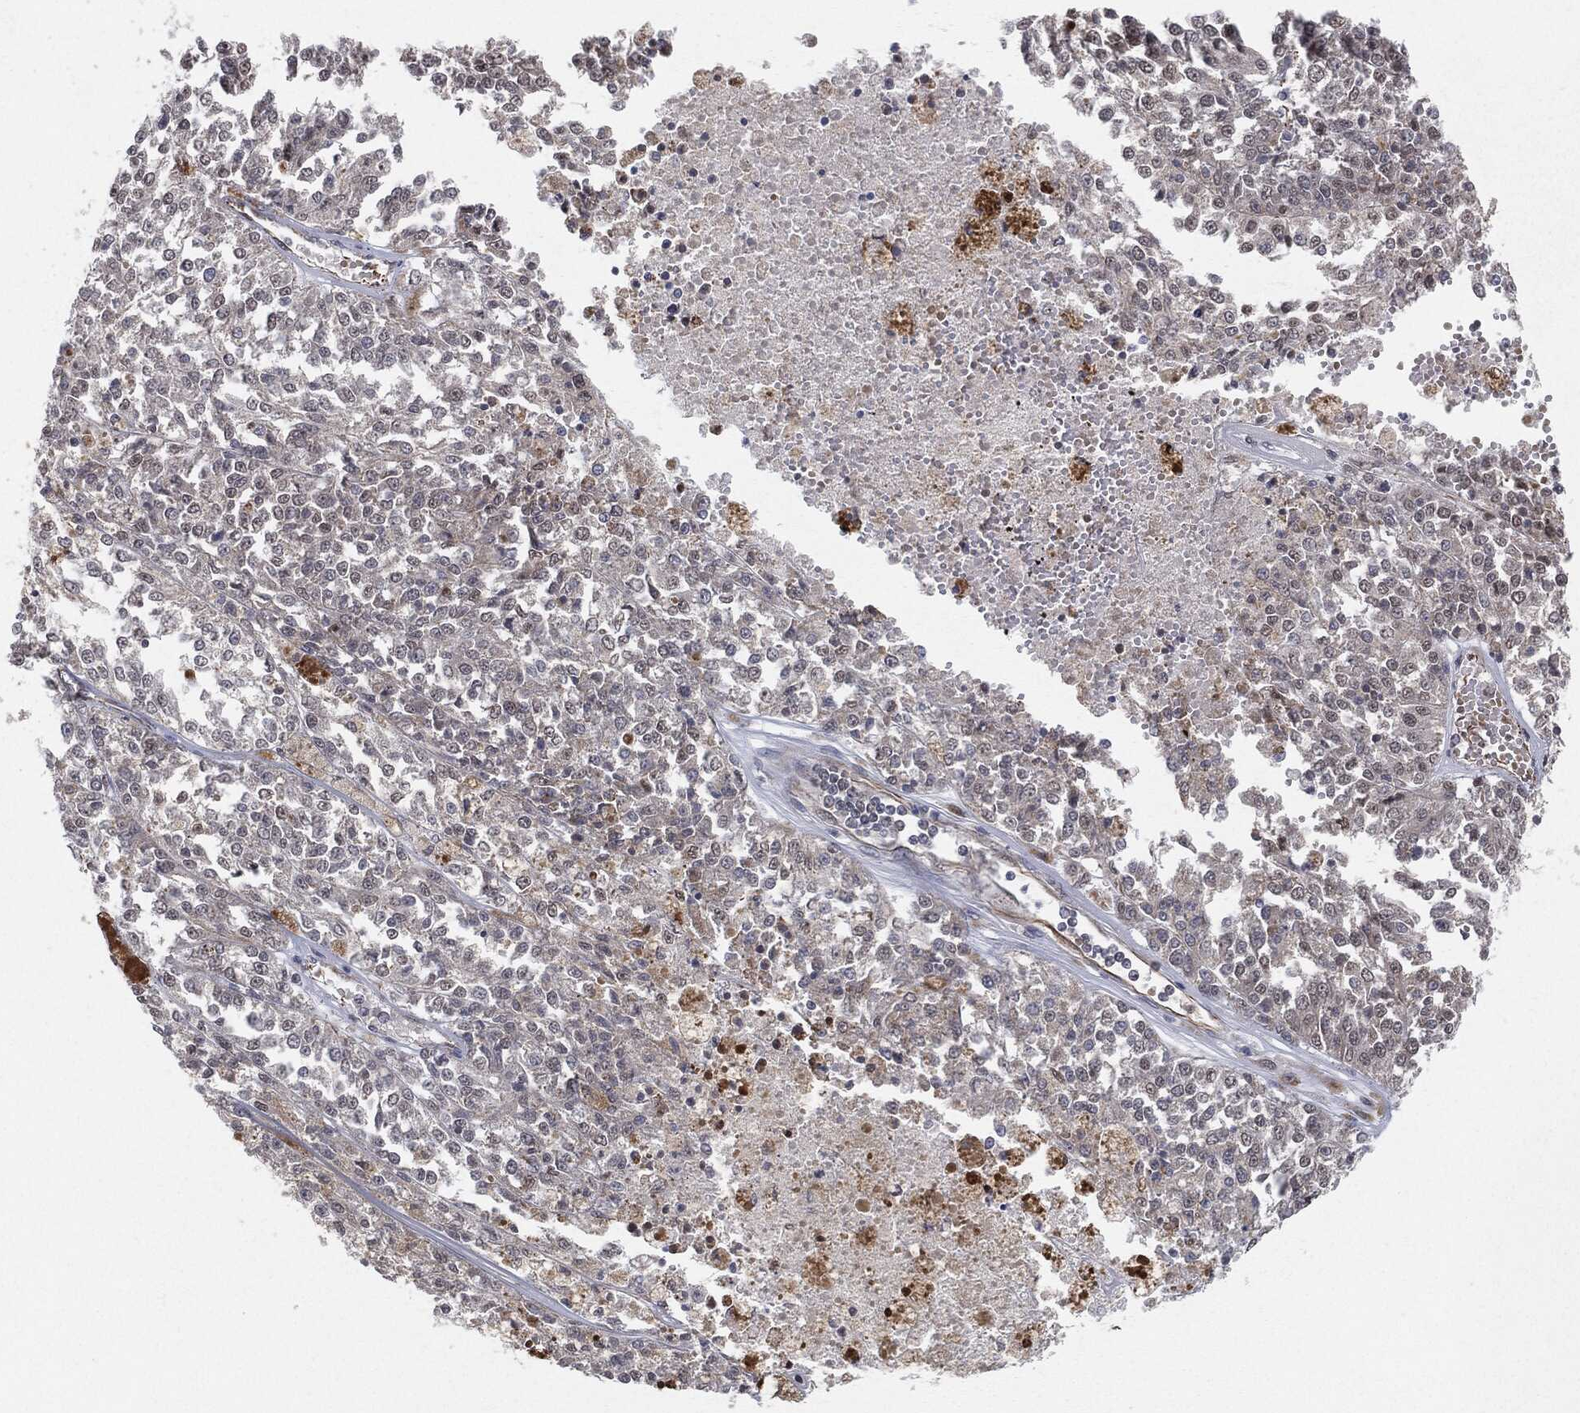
{"staining": {"intensity": "negative", "quantity": "none", "location": "none"}, "tissue": "melanoma", "cell_type": "Tumor cells", "image_type": "cancer", "snomed": [{"axis": "morphology", "description": "Malignant melanoma, Metastatic site"}, {"axis": "topography", "description": "Lymph node"}], "caption": "A high-resolution photomicrograph shows IHC staining of melanoma, which reveals no significant positivity in tumor cells.", "gene": "TP53RK", "patient": {"sex": "female", "age": 64}}